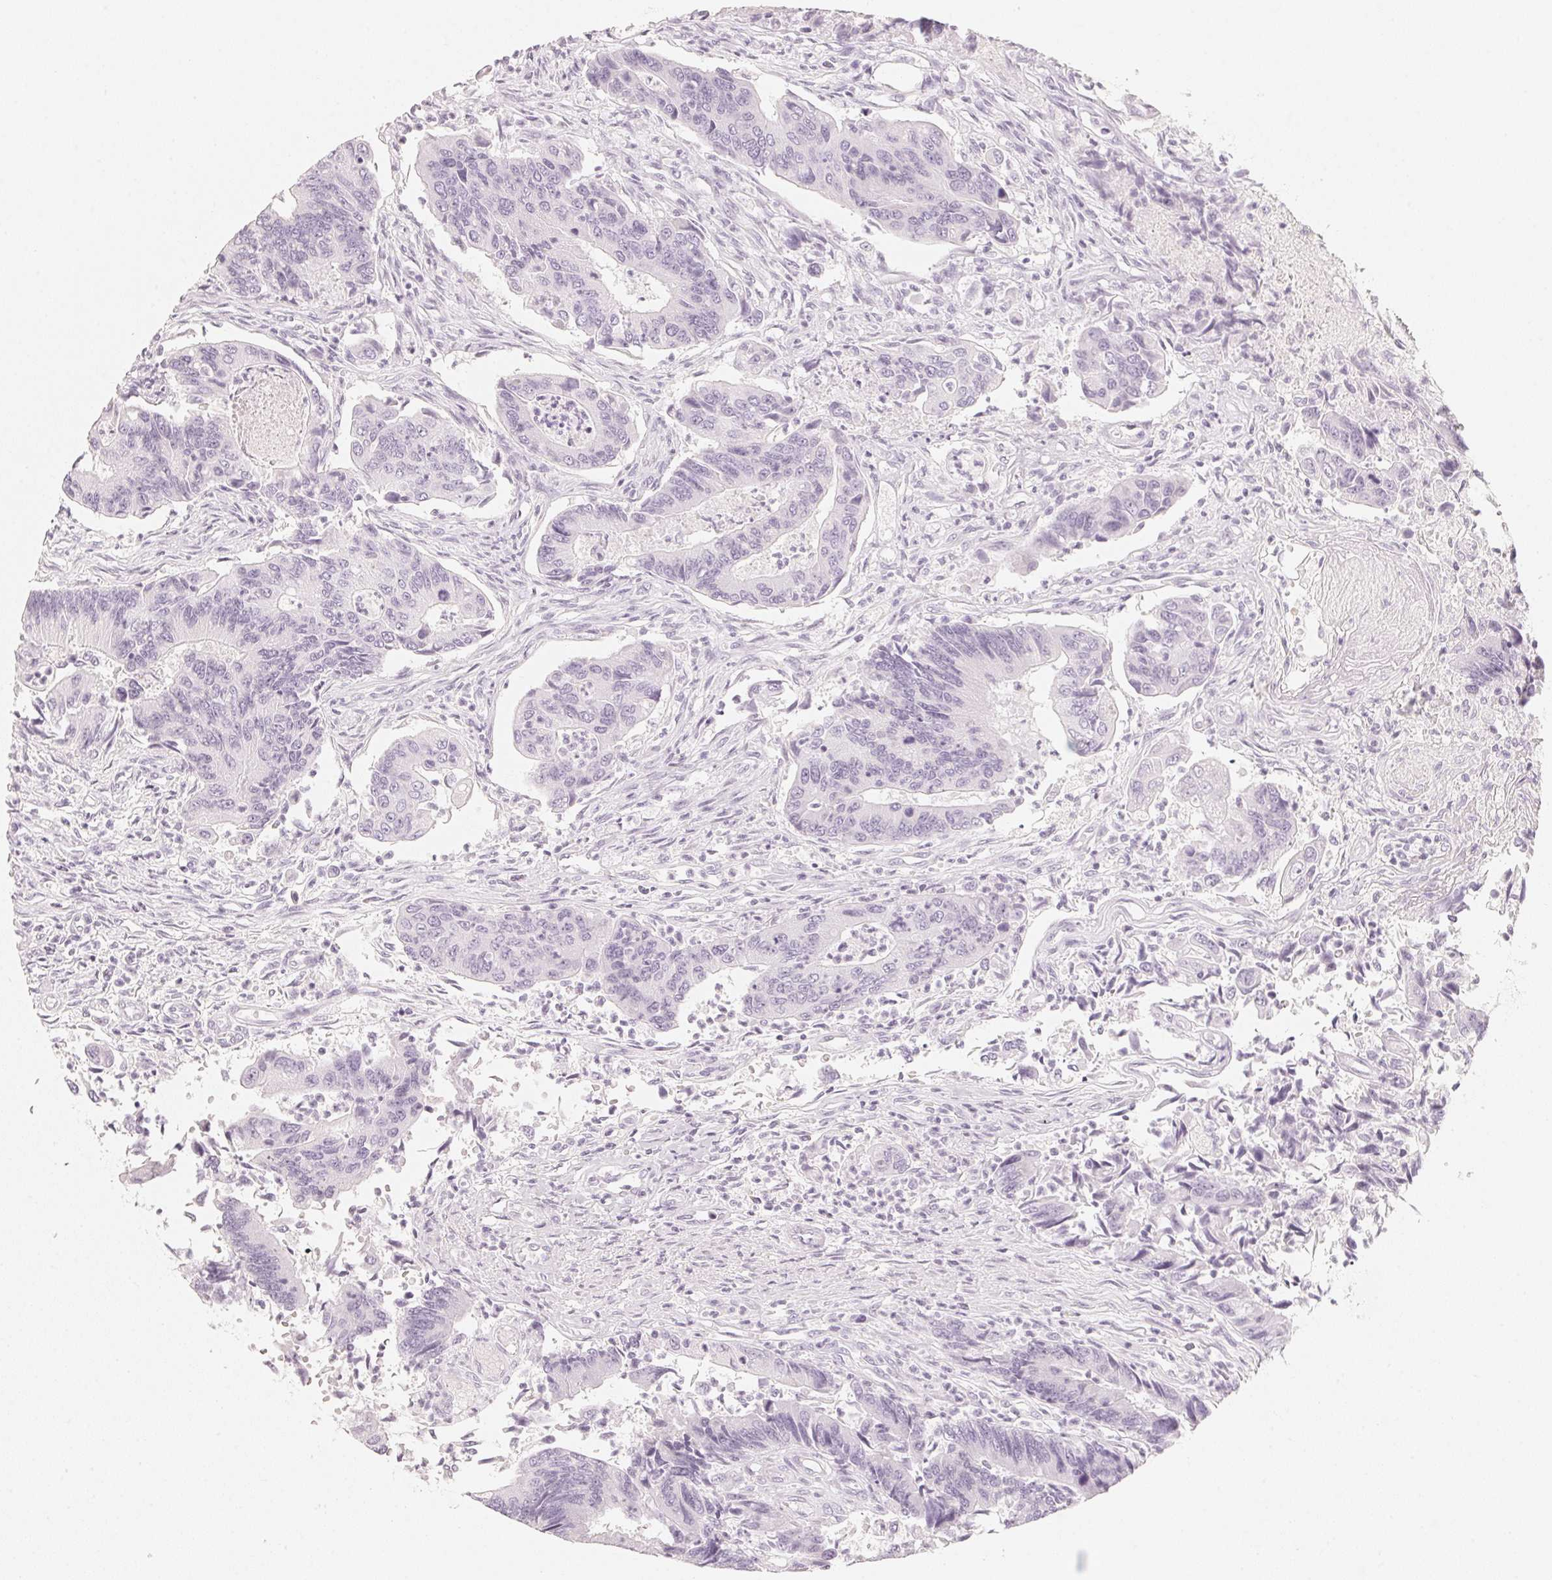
{"staining": {"intensity": "negative", "quantity": "none", "location": "none"}, "tissue": "colorectal cancer", "cell_type": "Tumor cells", "image_type": "cancer", "snomed": [{"axis": "morphology", "description": "Adenocarcinoma, NOS"}, {"axis": "topography", "description": "Colon"}], "caption": "Immunohistochemical staining of colorectal adenocarcinoma exhibits no significant positivity in tumor cells.", "gene": "SLC22A8", "patient": {"sex": "female", "age": 67}}